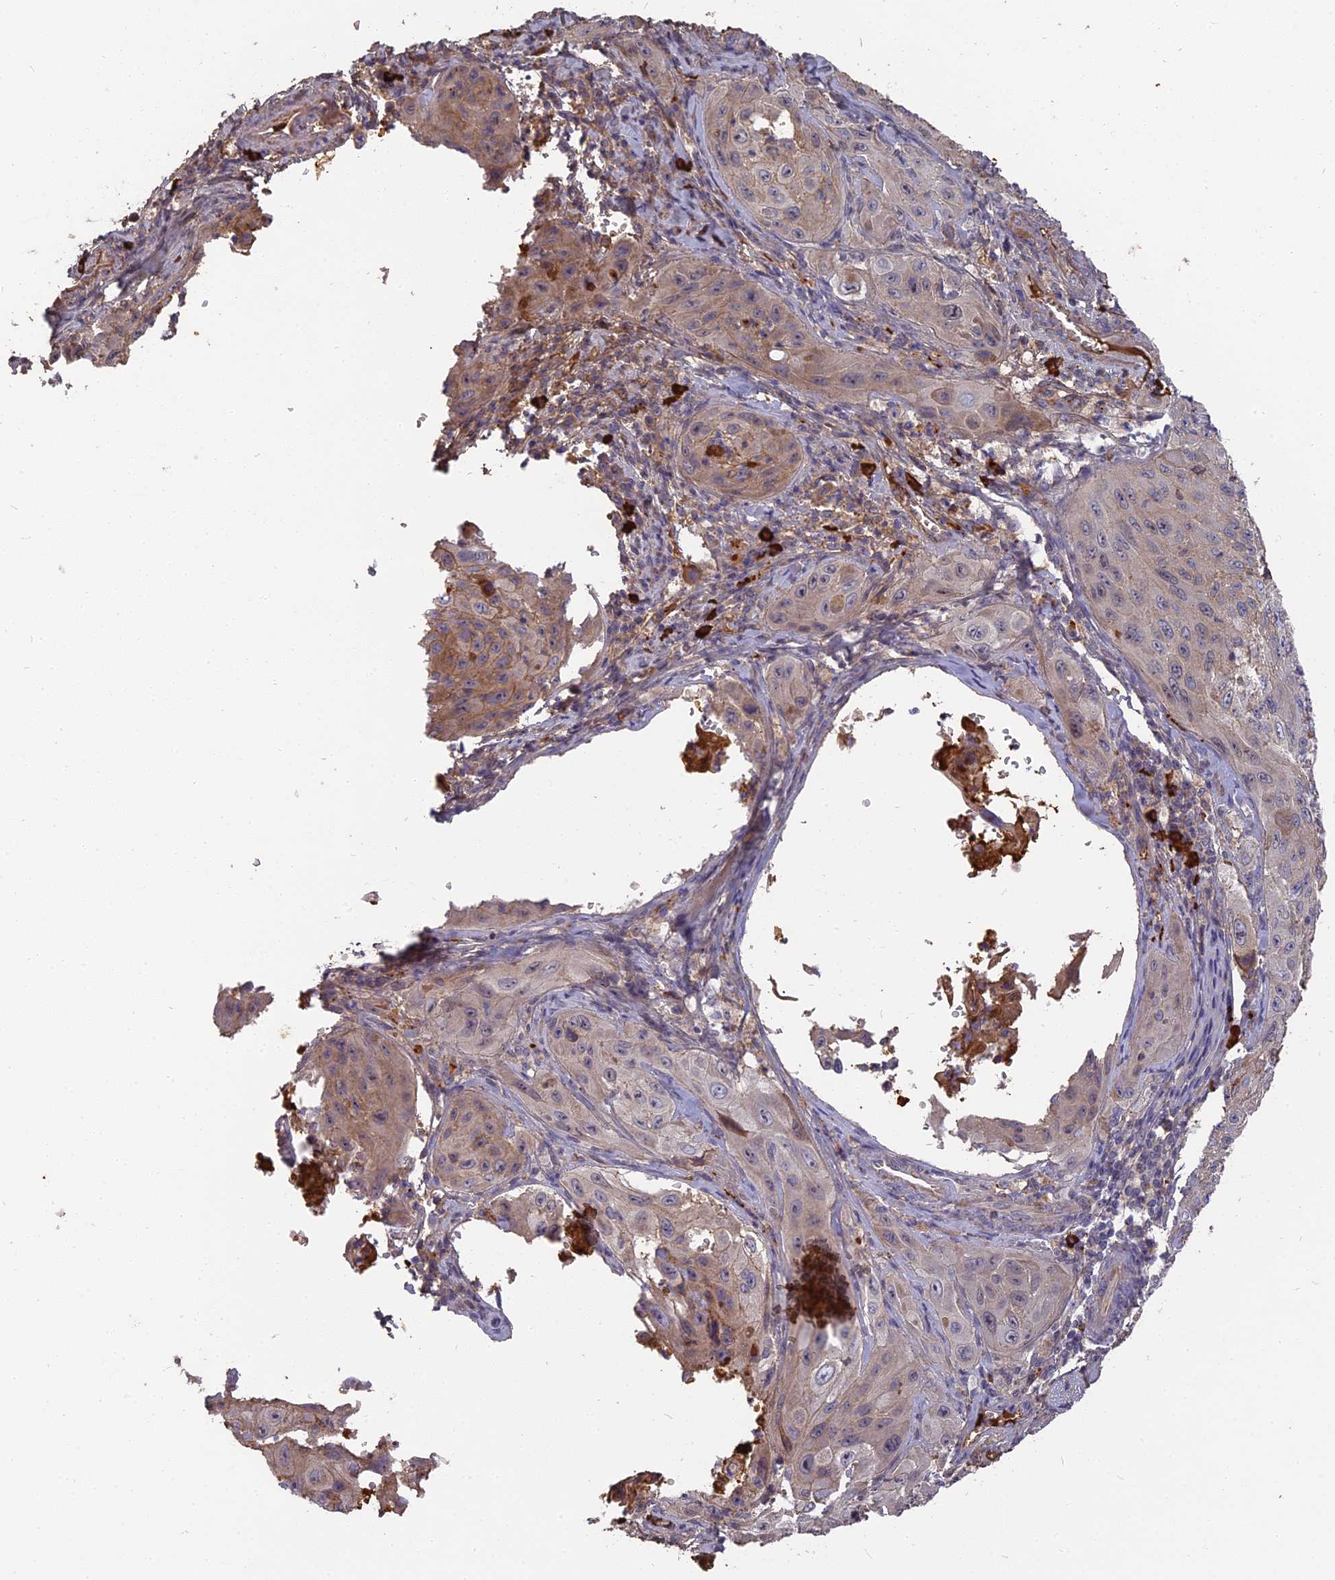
{"staining": {"intensity": "weak", "quantity": "25%-75%", "location": "cytoplasmic/membranous"}, "tissue": "cervical cancer", "cell_type": "Tumor cells", "image_type": "cancer", "snomed": [{"axis": "morphology", "description": "Squamous cell carcinoma, NOS"}, {"axis": "topography", "description": "Cervix"}], "caption": "Protein expression analysis of human cervical cancer (squamous cell carcinoma) reveals weak cytoplasmic/membranous staining in approximately 25%-75% of tumor cells.", "gene": "ERMAP", "patient": {"sex": "female", "age": 42}}